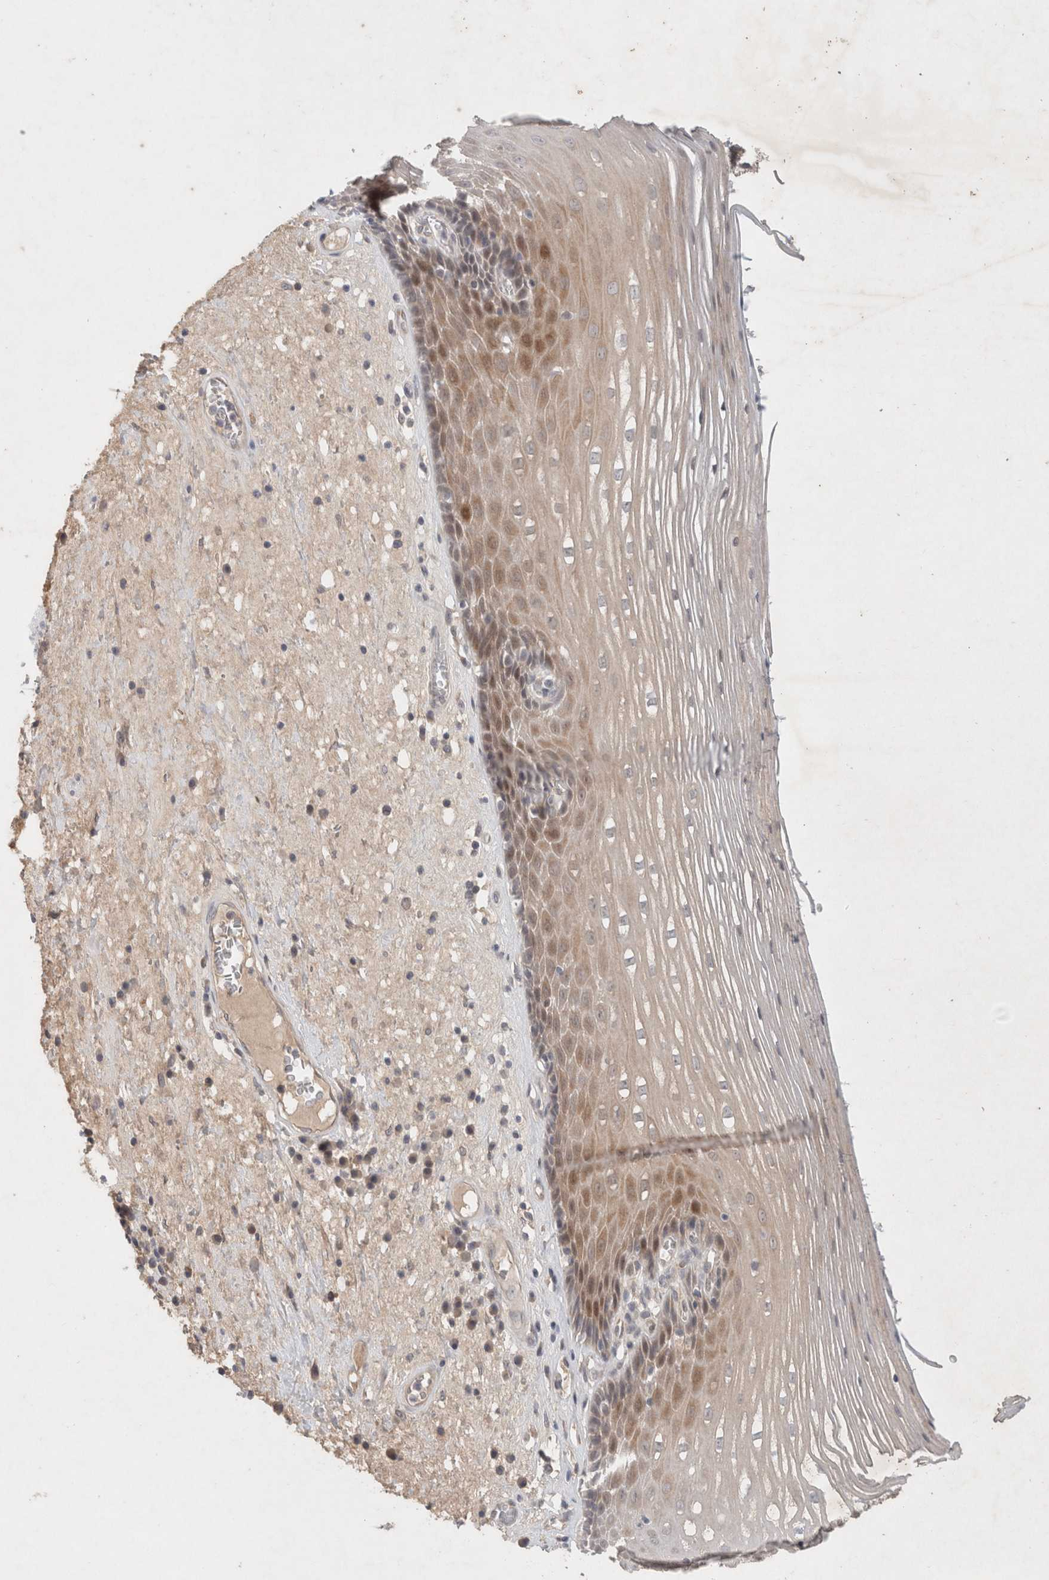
{"staining": {"intensity": "moderate", "quantity": "25%-75%", "location": "cytoplasmic/membranous,nuclear"}, "tissue": "esophagus", "cell_type": "Squamous epithelial cells", "image_type": "normal", "snomed": [{"axis": "morphology", "description": "Normal tissue, NOS"}, {"axis": "morphology", "description": "Adenocarcinoma, NOS"}, {"axis": "topography", "description": "Esophagus"}], "caption": "Esophagus stained with DAB (3,3'-diaminobenzidine) immunohistochemistry (IHC) exhibits medium levels of moderate cytoplasmic/membranous,nuclear positivity in approximately 25%-75% of squamous epithelial cells. (DAB (3,3'-diaminobenzidine) IHC, brown staining for protein, blue staining for nuclei).", "gene": "RASAL2", "patient": {"sex": "male", "age": 62}}